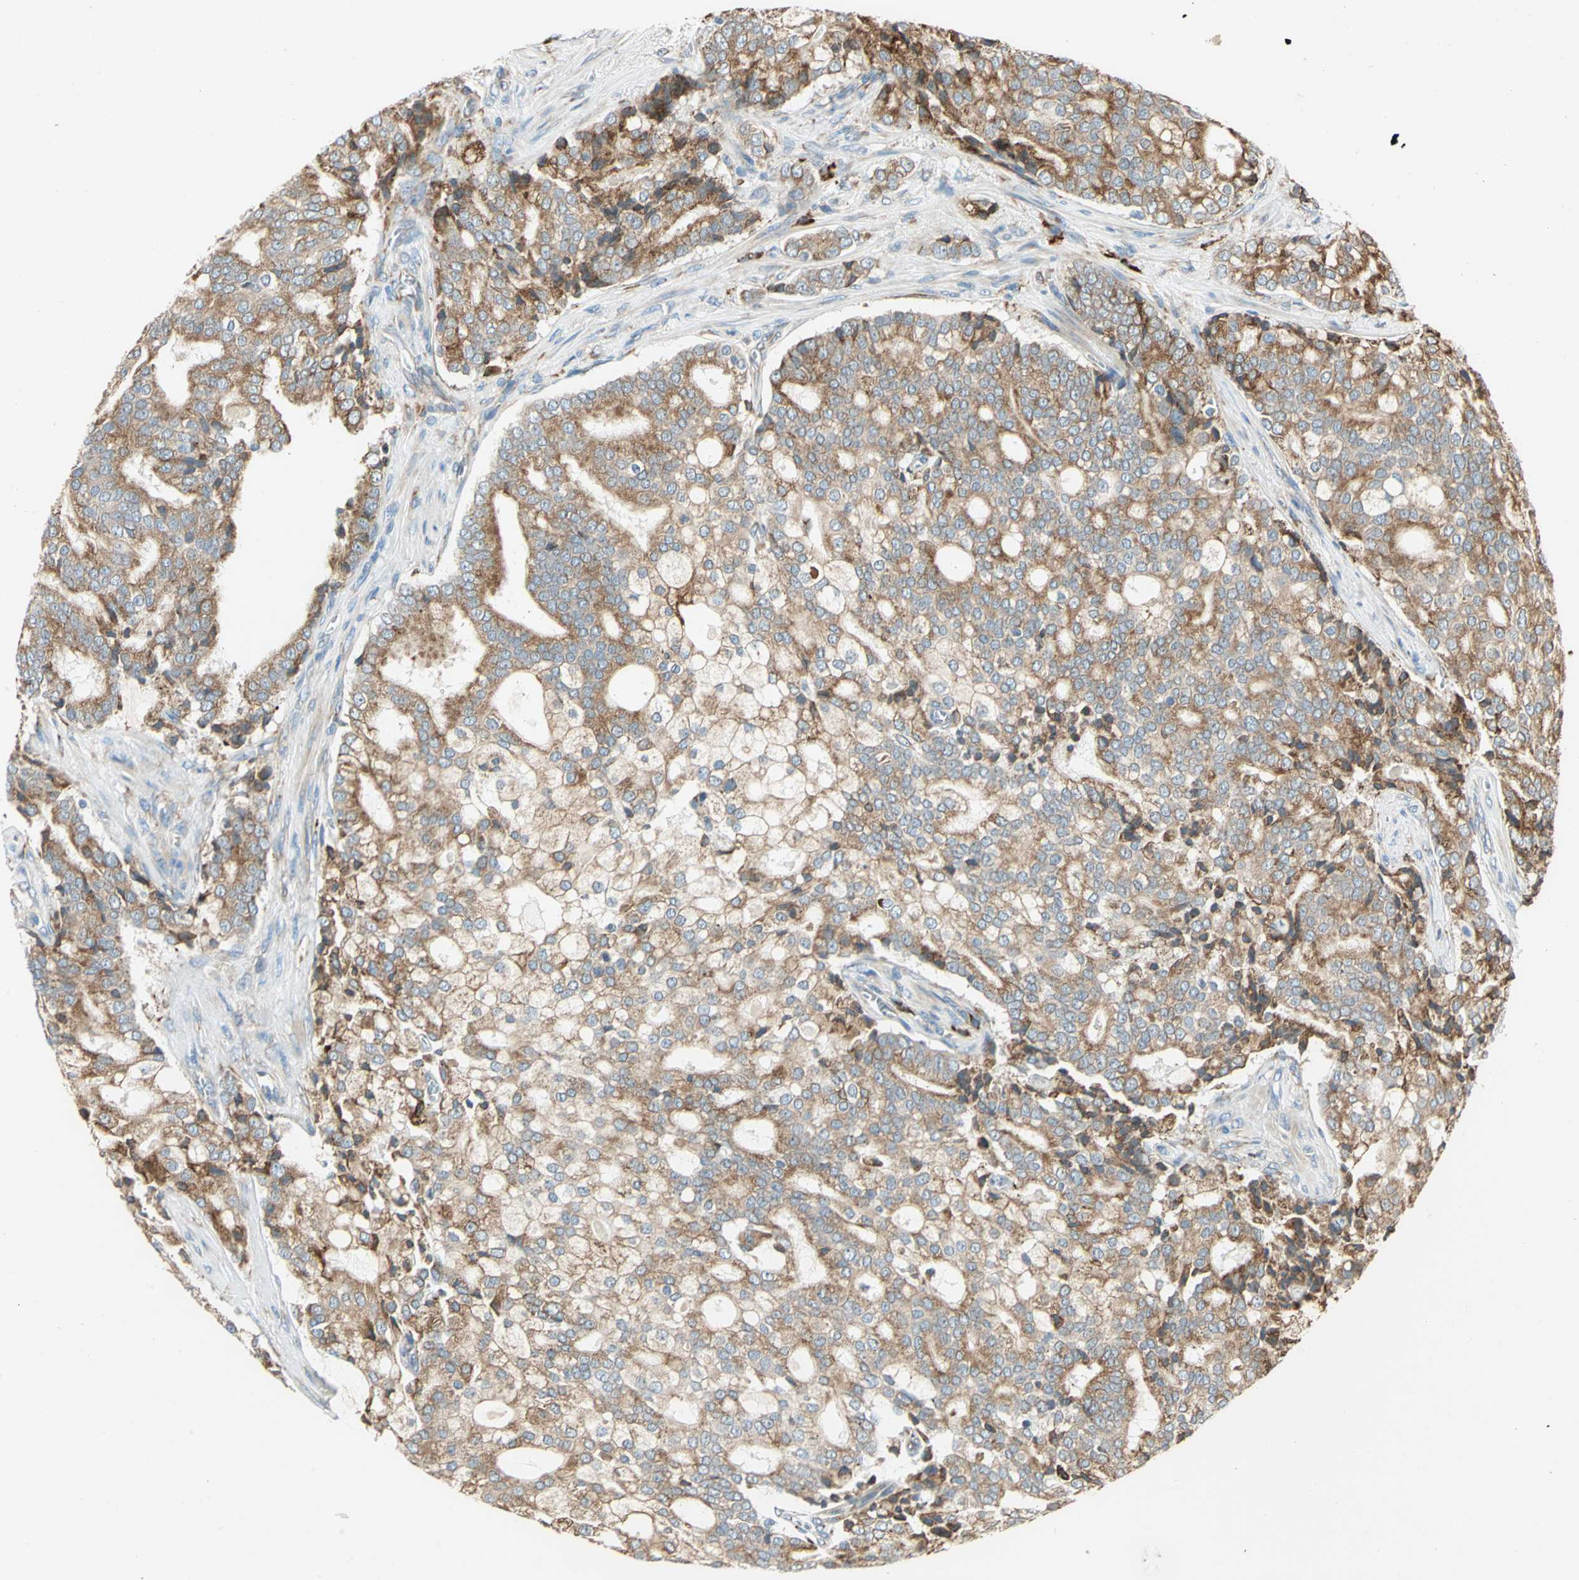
{"staining": {"intensity": "moderate", "quantity": ">75%", "location": "cytoplasmic/membranous"}, "tissue": "prostate cancer", "cell_type": "Tumor cells", "image_type": "cancer", "snomed": [{"axis": "morphology", "description": "Adenocarcinoma, Low grade"}, {"axis": "topography", "description": "Prostate"}], "caption": "Prostate cancer (adenocarcinoma (low-grade)) stained with immunohistochemistry (IHC) displays moderate cytoplasmic/membranous positivity in approximately >75% of tumor cells.", "gene": "PDIA4", "patient": {"sex": "male", "age": 58}}